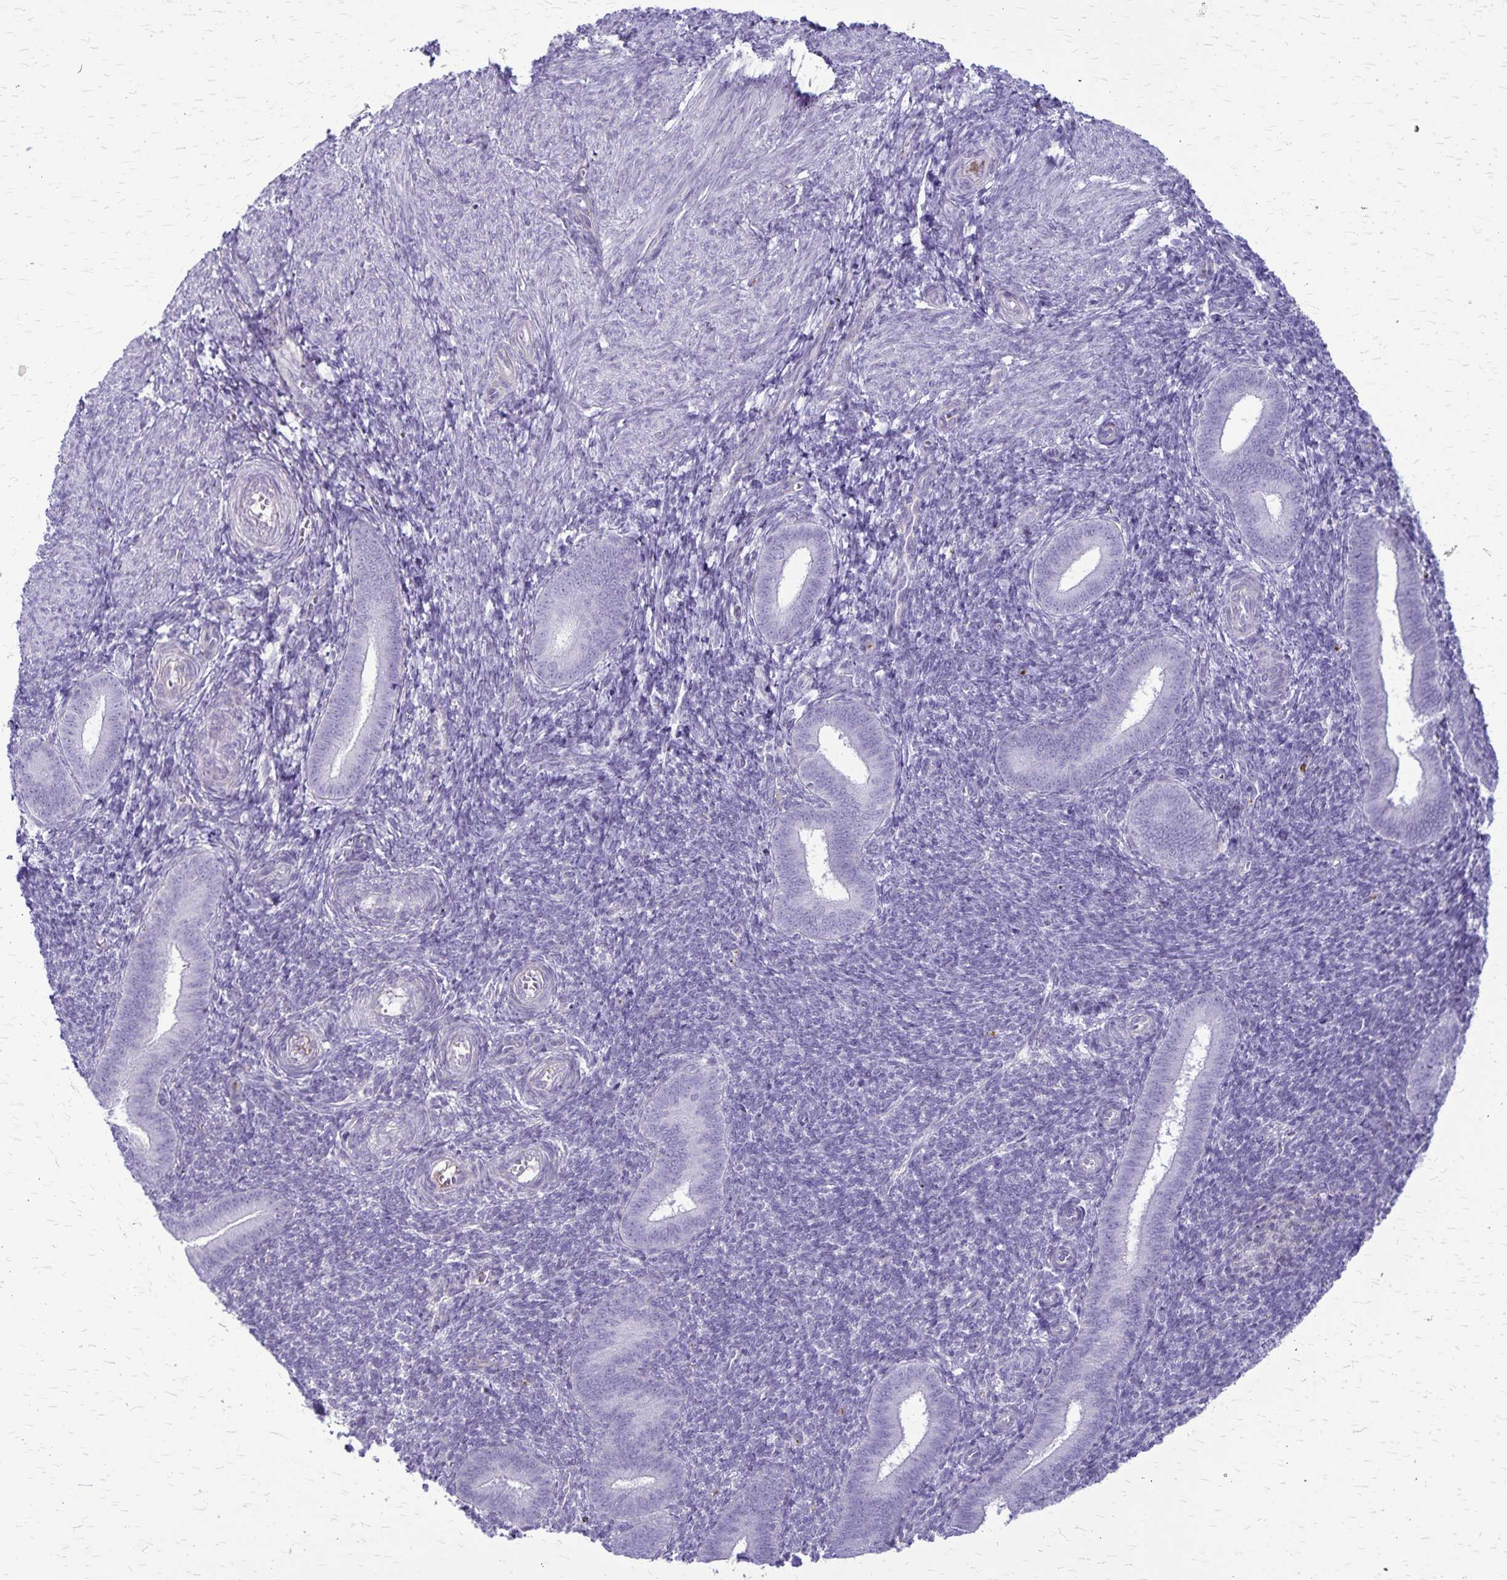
{"staining": {"intensity": "negative", "quantity": "none", "location": "none"}, "tissue": "endometrium", "cell_type": "Cells in endometrial stroma", "image_type": "normal", "snomed": [{"axis": "morphology", "description": "Normal tissue, NOS"}, {"axis": "topography", "description": "Endometrium"}], "caption": "The micrograph exhibits no significant expression in cells in endometrial stroma of endometrium.", "gene": "GP9", "patient": {"sex": "female", "age": 25}}